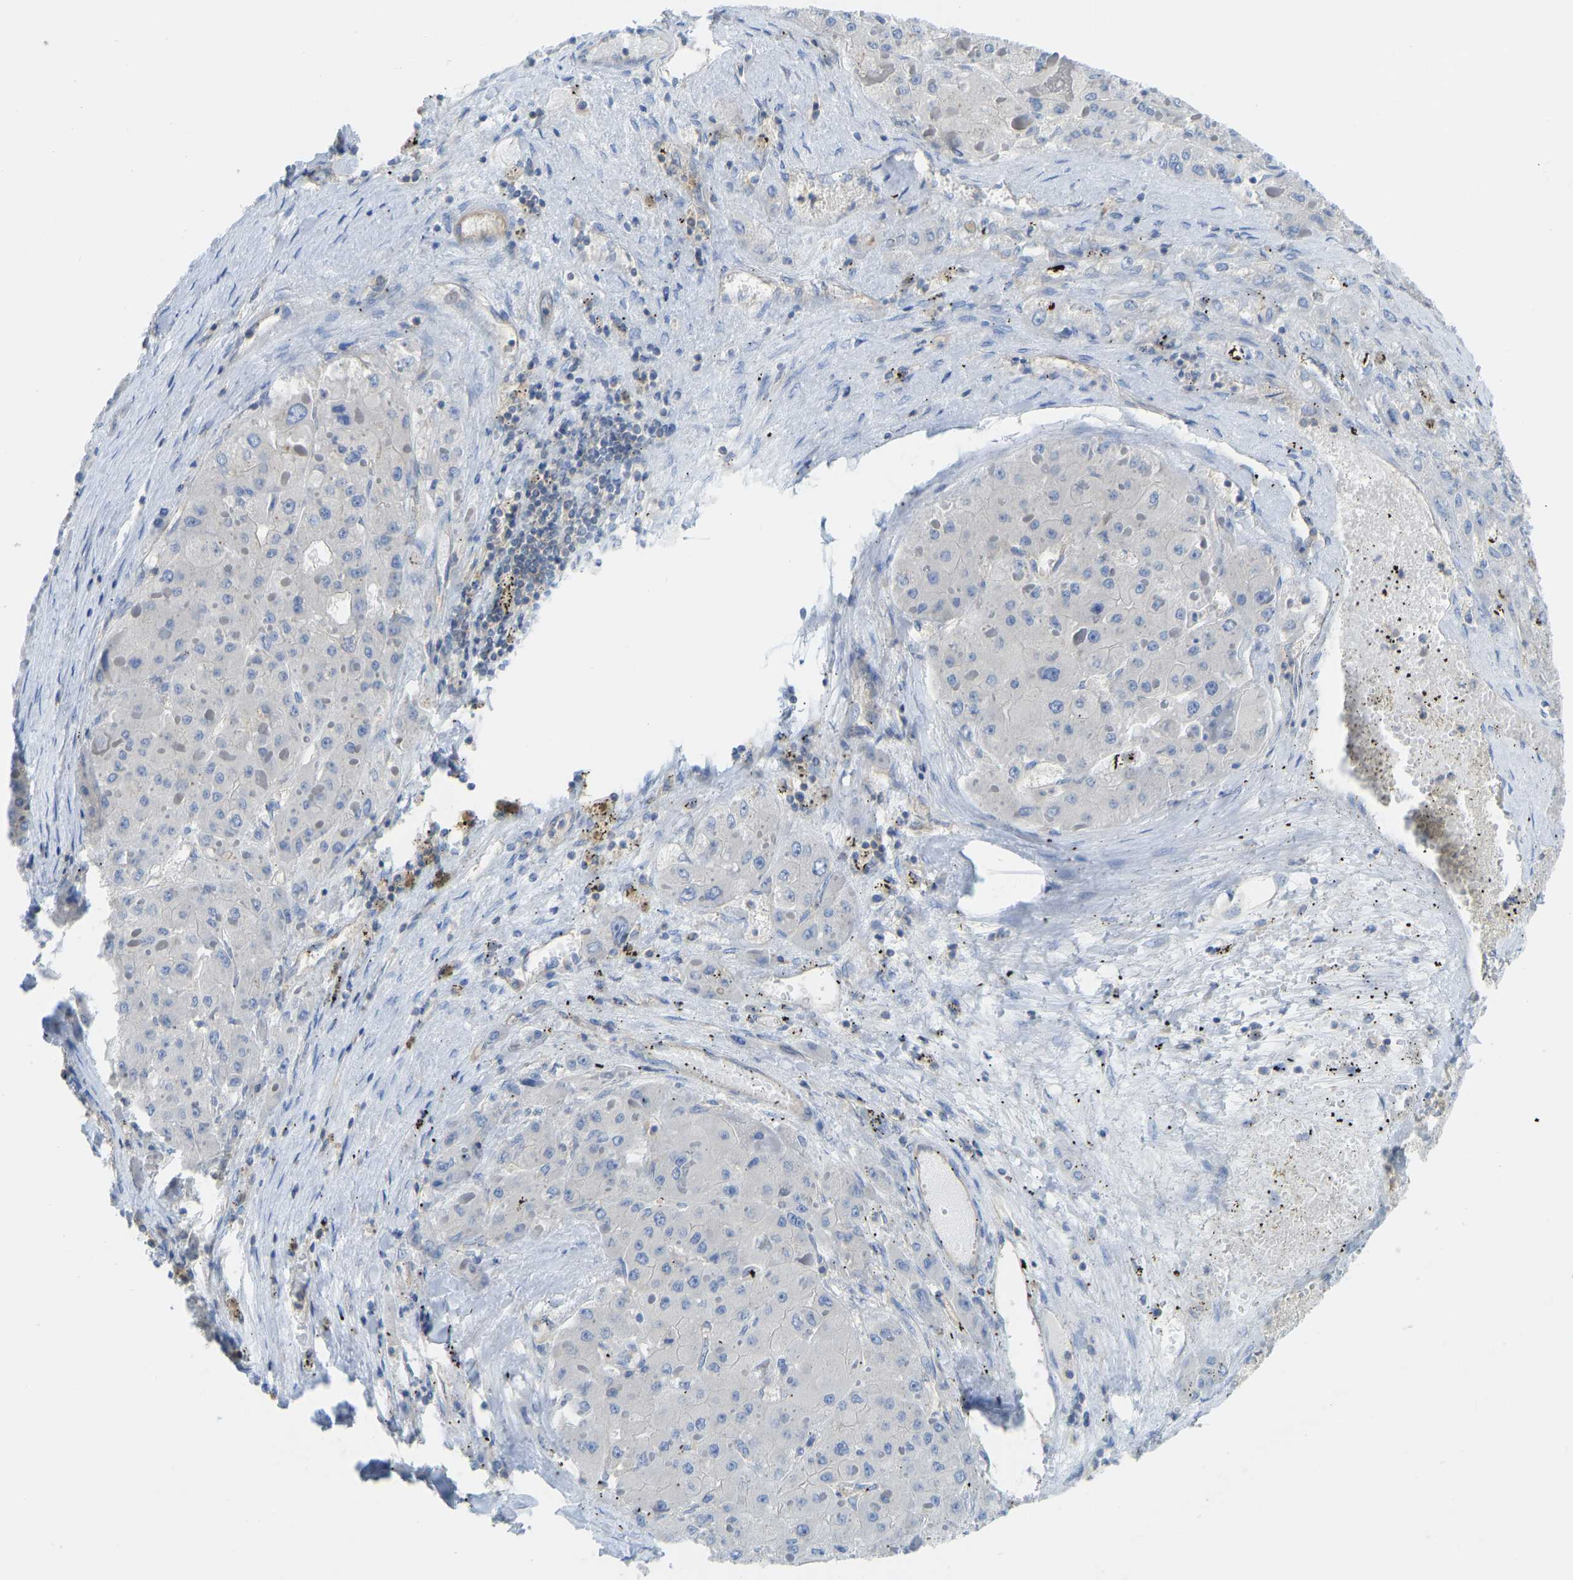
{"staining": {"intensity": "negative", "quantity": "none", "location": "none"}, "tissue": "liver cancer", "cell_type": "Tumor cells", "image_type": "cancer", "snomed": [{"axis": "morphology", "description": "Carcinoma, Hepatocellular, NOS"}, {"axis": "topography", "description": "Liver"}], "caption": "DAB (3,3'-diaminobenzidine) immunohistochemical staining of human liver cancer shows no significant positivity in tumor cells.", "gene": "PPP3CA", "patient": {"sex": "female", "age": 73}}